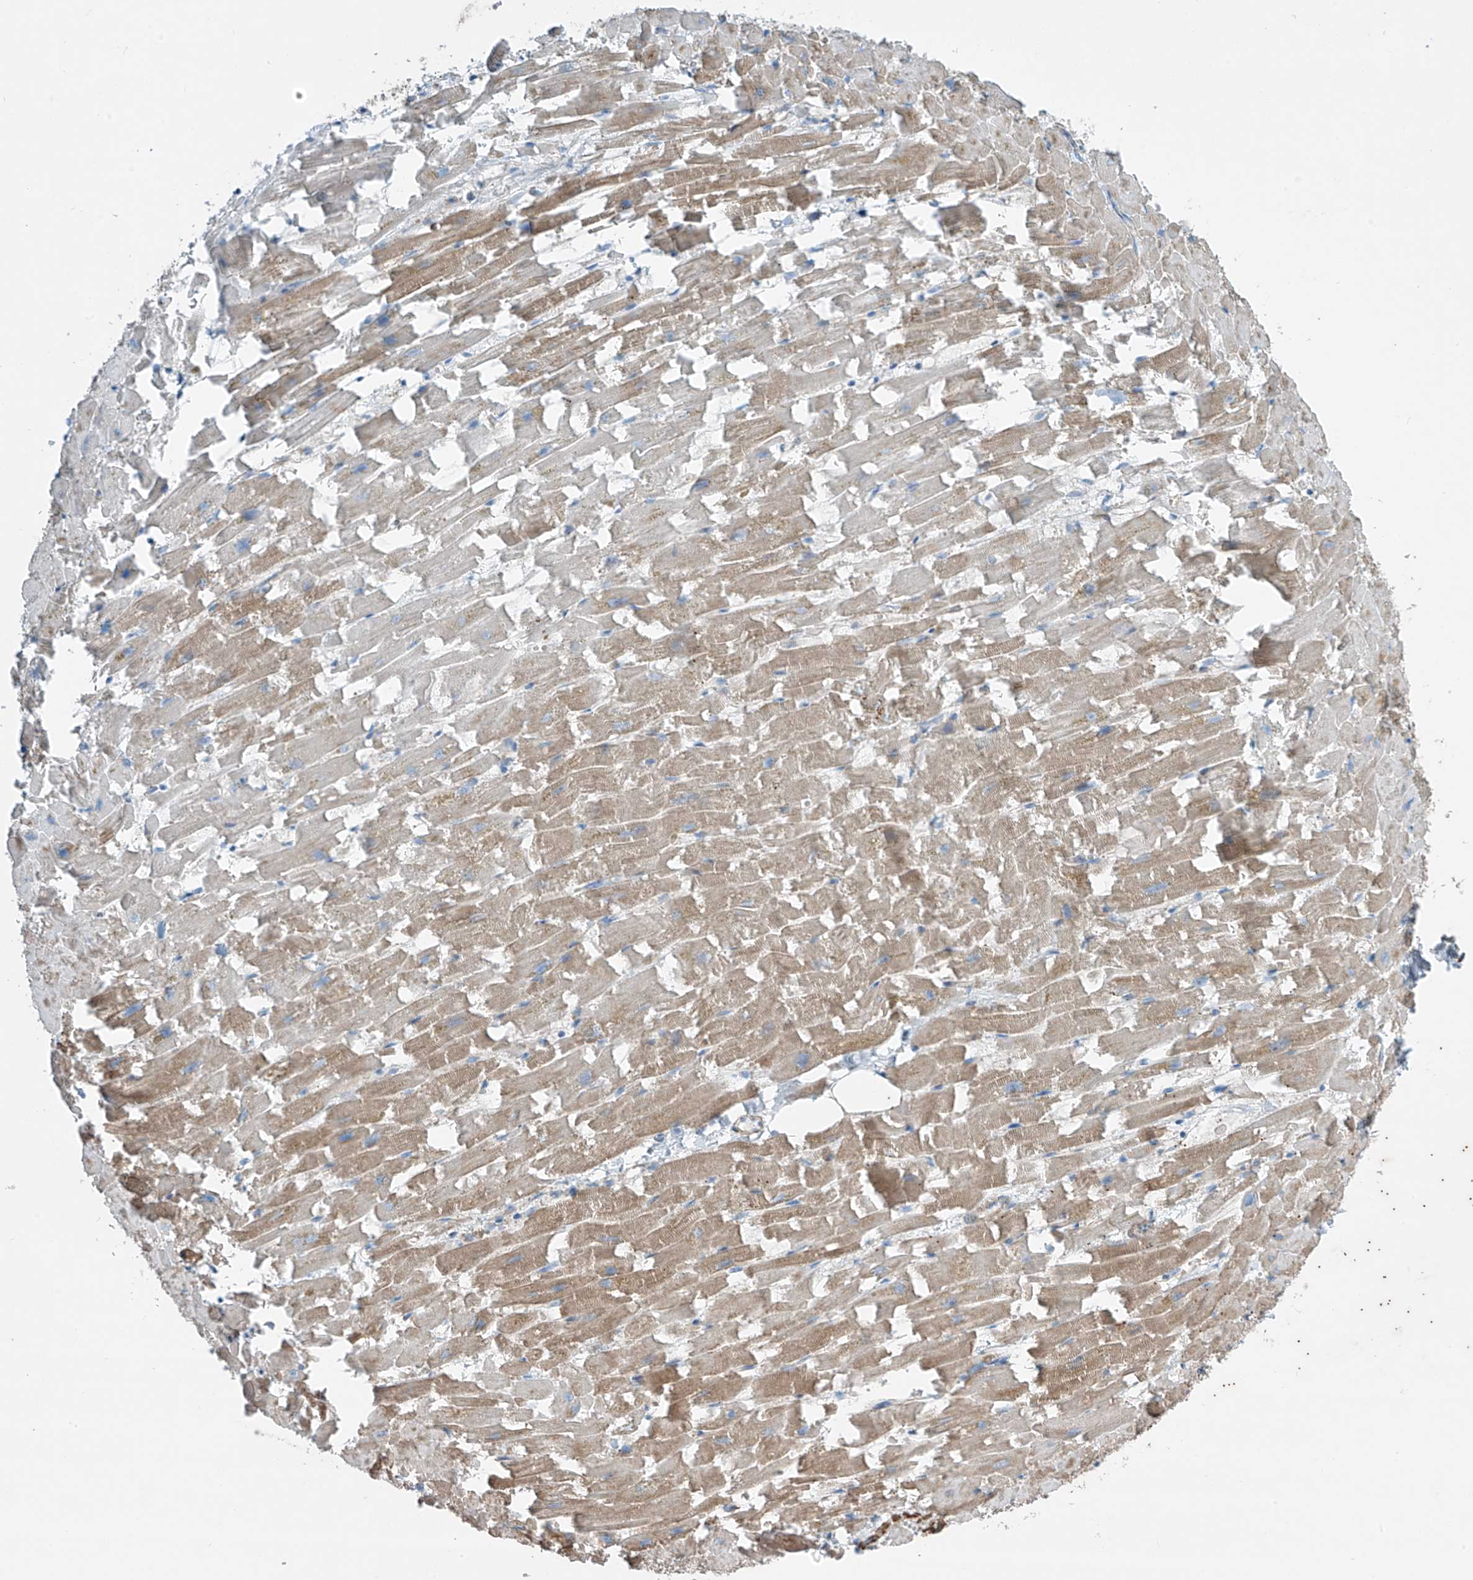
{"staining": {"intensity": "moderate", "quantity": ">75%", "location": "cytoplasmic/membranous"}, "tissue": "heart muscle", "cell_type": "Cardiomyocytes", "image_type": "normal", "snomed": [{"axis": "morphology", "description": "Normal tissue, NOS"}, {"axis": "topography", "description": "Heart"}], "caption": "Unremarkable heart muscle was stained to show a protein in brown. There is medium levels of moderate cytoplasmic/membranous staining in about >75% of cardiomyocytes. Nuclei are stained in blue.", "gene": "SLC1A5", "patient": {"sex": "female", "age": 64}}